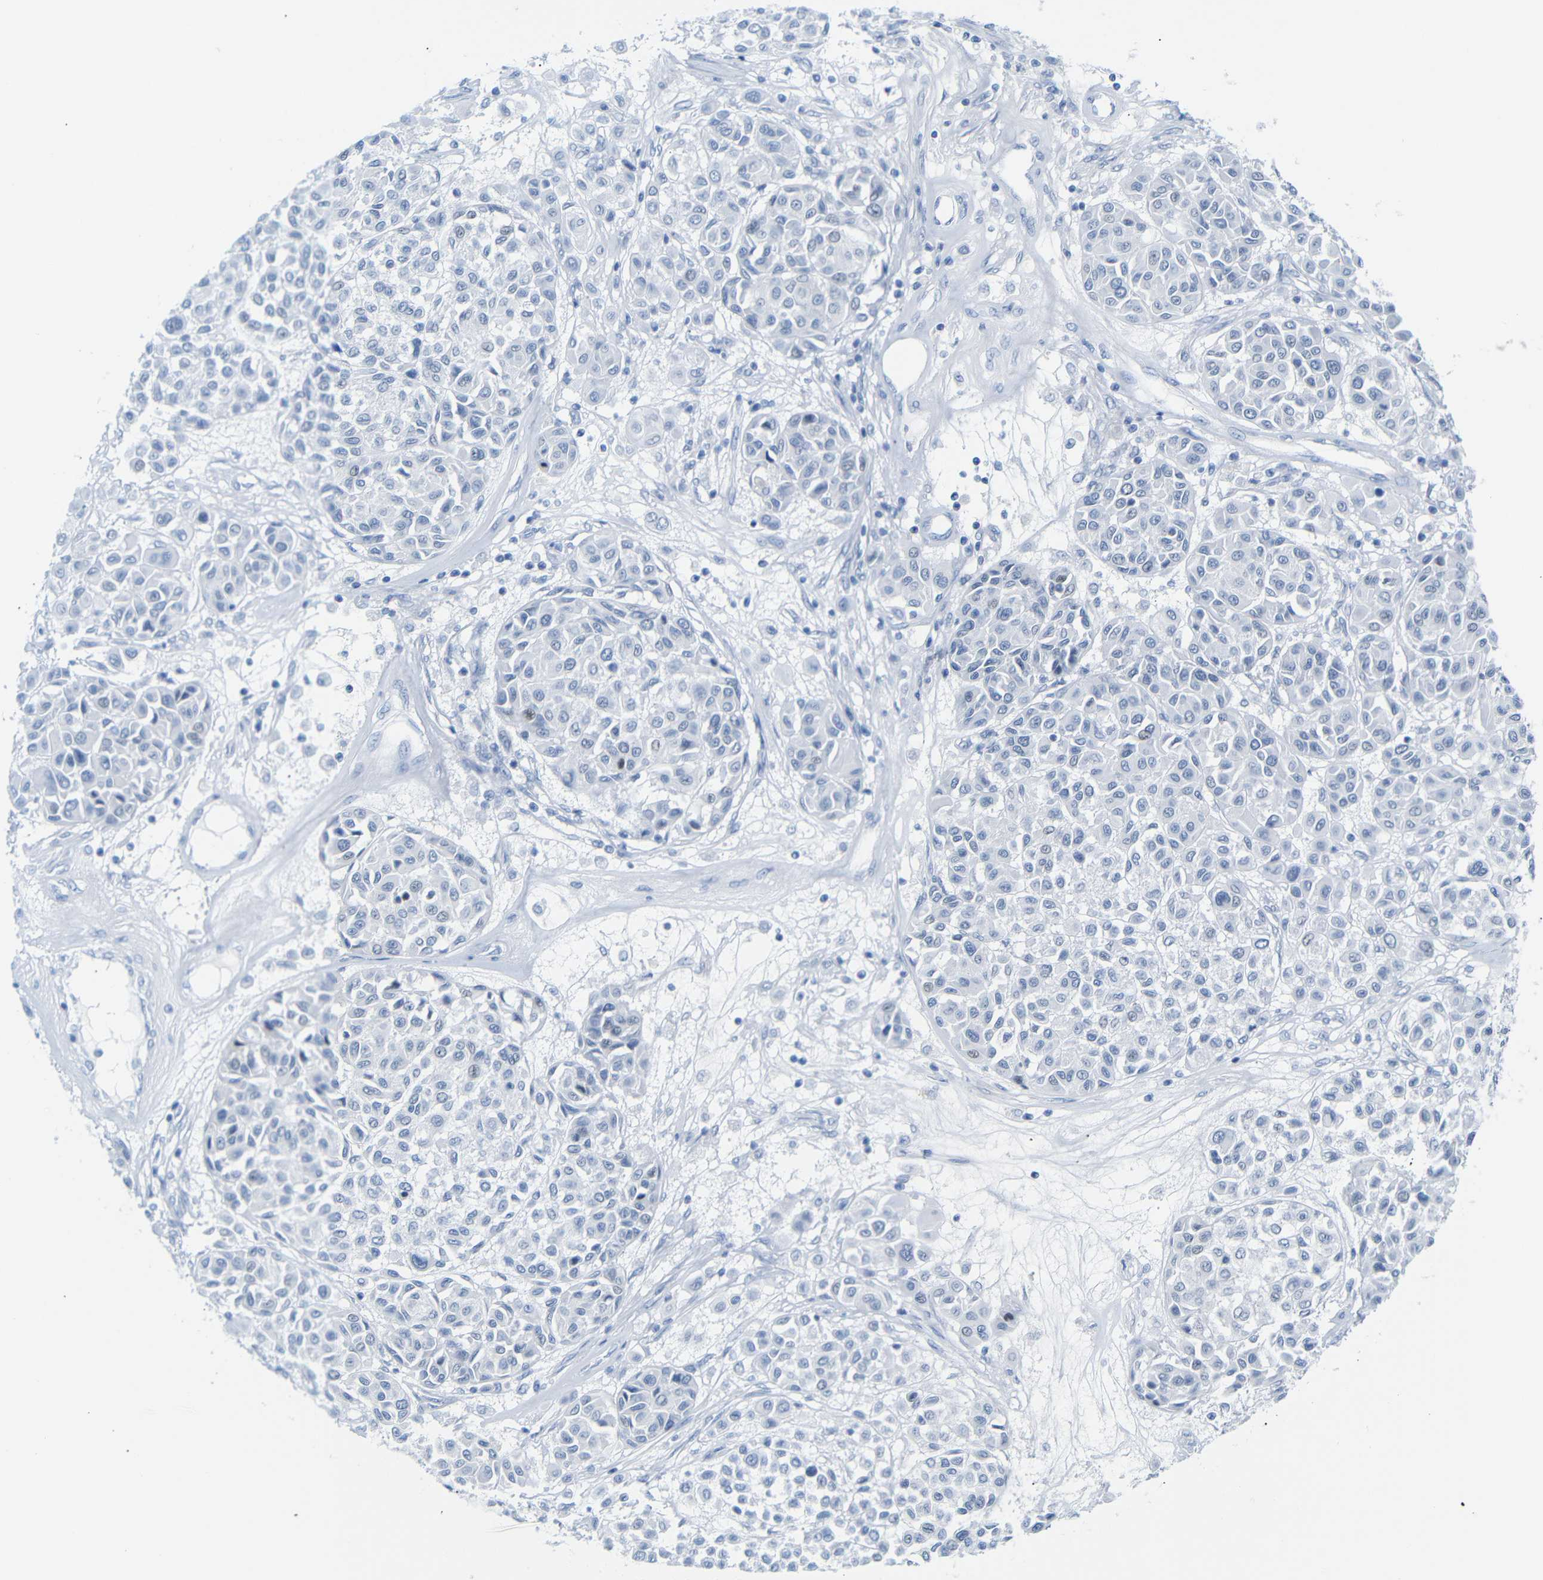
{"staining": {"intensity": "negative", "quantity": "none", "location": "none"}, "tissue": "melanoma", "cell_type": "Tumor cells", "image_type": "cancer", "snomed": [{"axis": "morphology", "description": "Malignant melanoma, Metastatic site"}, {"axis": "topography", "description": "Soft tissue"}], "caption": "This photomicrograph is of melanoma stained with immunohistochemistry to label a protein in brown with the nuclei are counter-stained blue. There is no positivity in tumor cells. The staining was performed using DAB (3,3'-diaminobenzidine) to visualize the protein expression in brown, while the nuclei were stained in blue with hematoxylin (Magnification: 20x).", "gene": "DYNAP", "patient": {"sex": "male", "age": 41}}